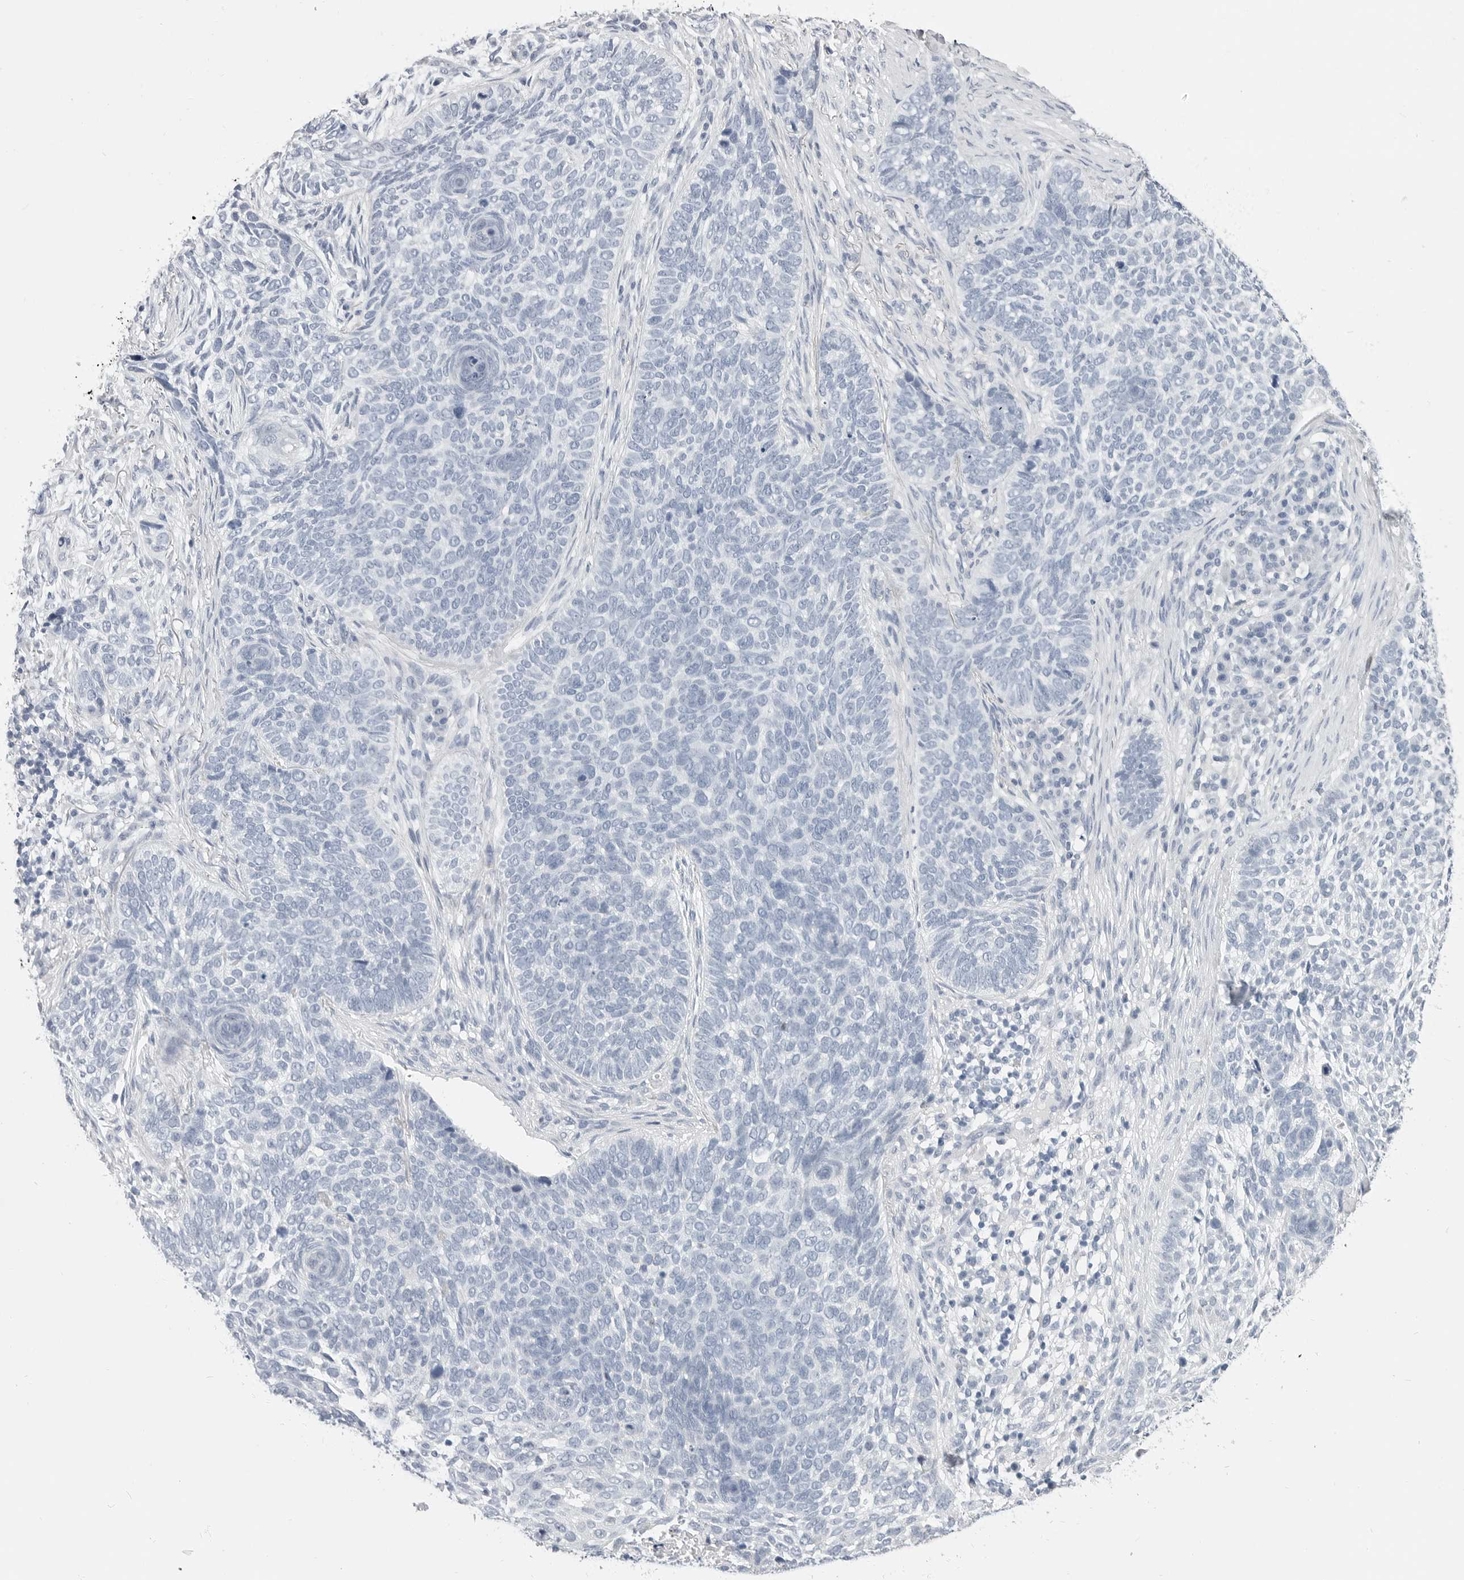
{"staining": {"intensity": "negative", "quantity": "none", "location": "none"}, "tissue": "skin cancer", "cell_type": "Tumor cells", "image_type": "cancer", "snomed": [{"axis": "morphology", "description": "Basal cell carcinoma"}, {"axis": "topography", "description": "Skin"}], "caption": "This is an immunohistochemistry image of human skin cancer (basal cell carcinoma). There is no expression in tumor cells.", "gene": "PLN", "patient": {"sex": "female", "age": 64}}